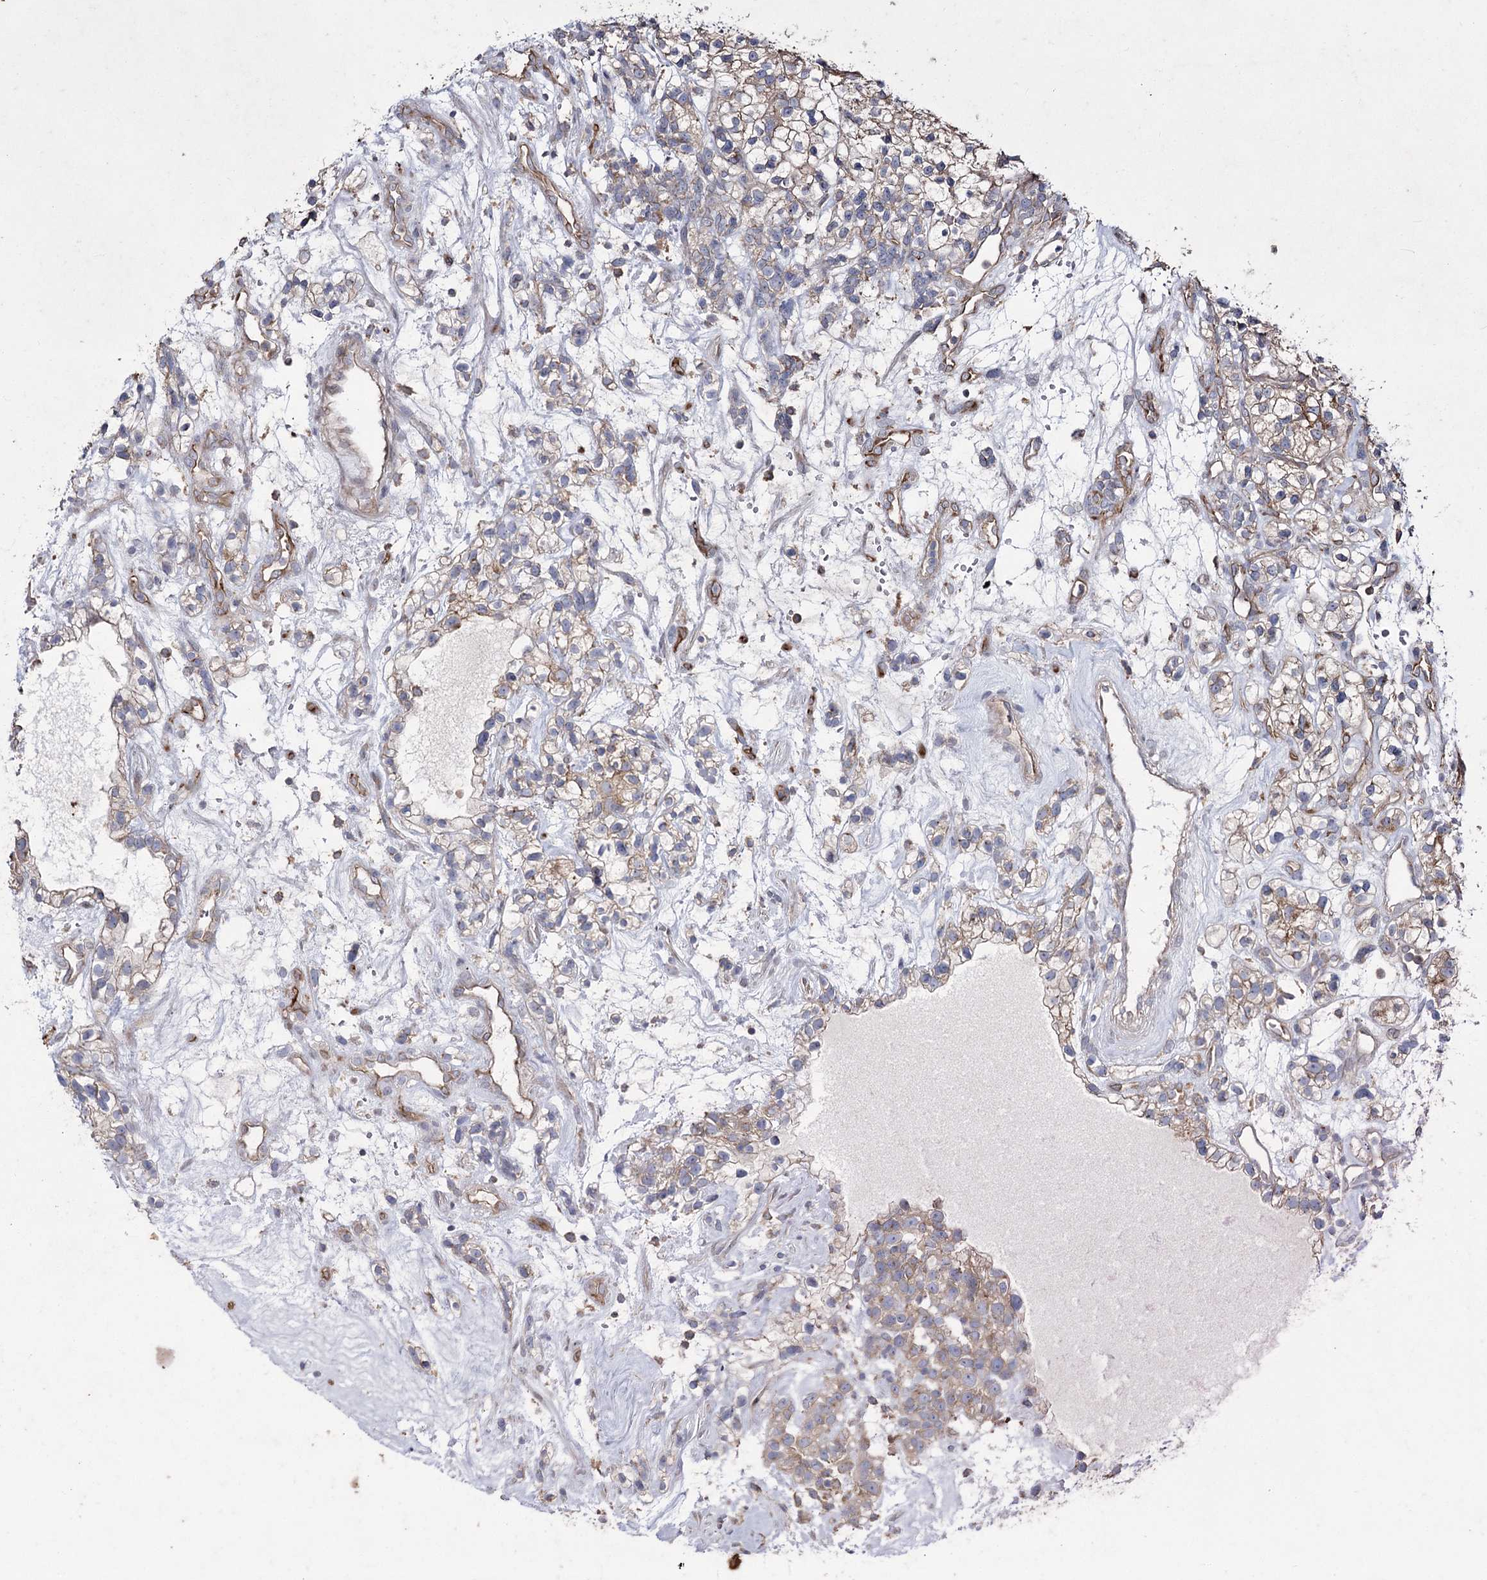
{"staining": {"intensity": "moderate", "quantity": "25%-75%", "location": "cytoplasmic/membranous"}, "tissue": "renal cancer", "cell_type": "Tumor cells", "image_type": "cancer", "snomed": [{"axis": "morphology", "description": "Adenocarcinoma, NOS"}, {"axis": "topography", "description": "Kidney"}], "caption": "Immunohistochemistry (IHC) of renal cancer shows medium levels of moderate cytoplasmic/membranous expression in approximately 25%-75% of tumor cells. The staining was performed using DAB, with brown indicating positive protein expression. Nuclei are stained blue with hematoxylin.", "gene": "SH3TC1", "patient": {"sex": "female", "age": 57}}